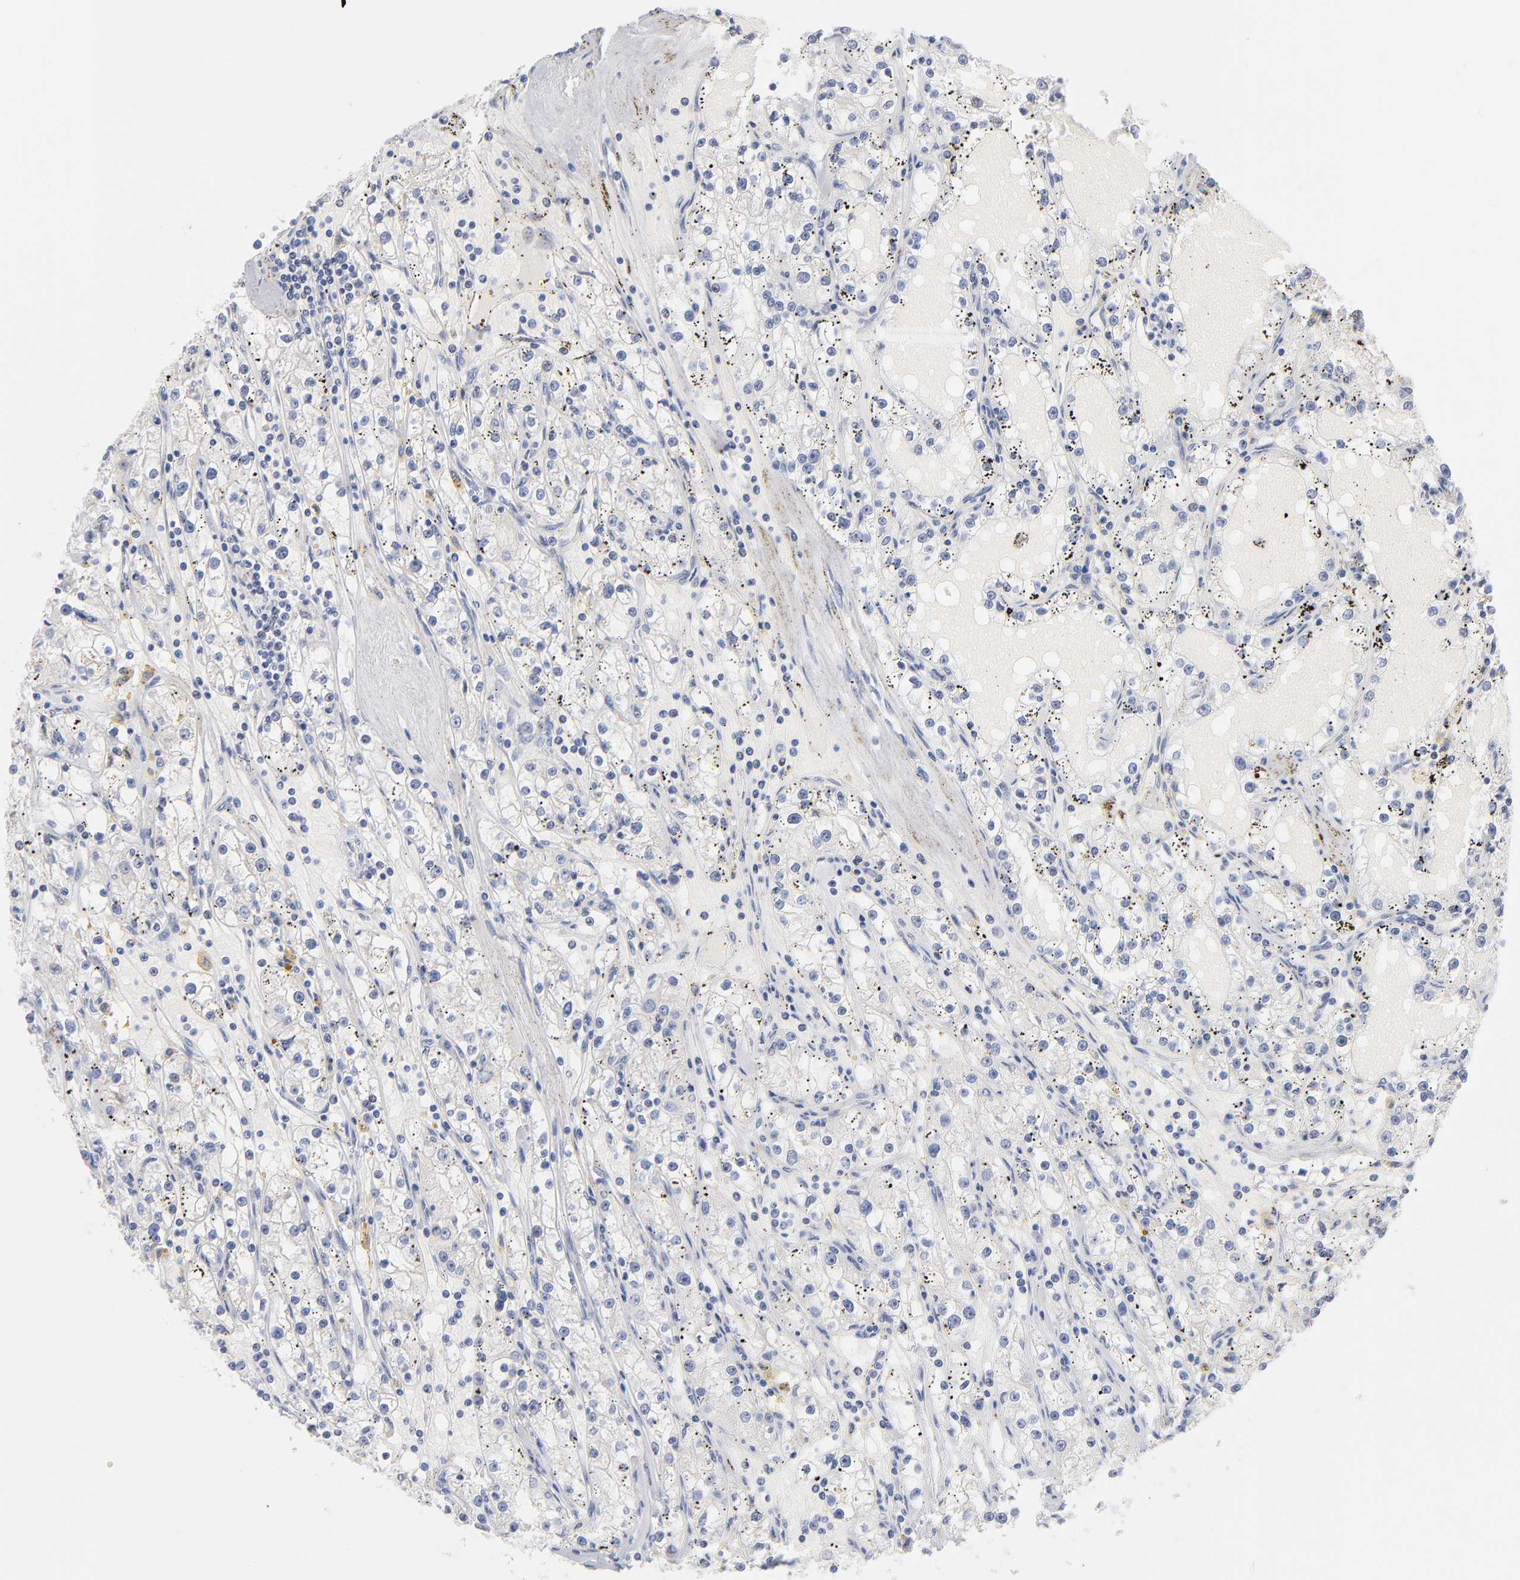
{"staining": {"intensity": "negative", "quantity": "none", "location": "none"}, "tissue": "renal cancer", "cell_type": "Tumor cells", "image_type": "cancer", "snomed": [{"axis": "morphology", "description": "Adenocarcinoma, NOS"}, {"axis": "topography", "description": "Kidney"}], "caption": "There is no significant expression in tumor cells of renal cancer (adenocarcinoma).", "gene": "F12", "patient": {"sex": "male", "age": 56}}